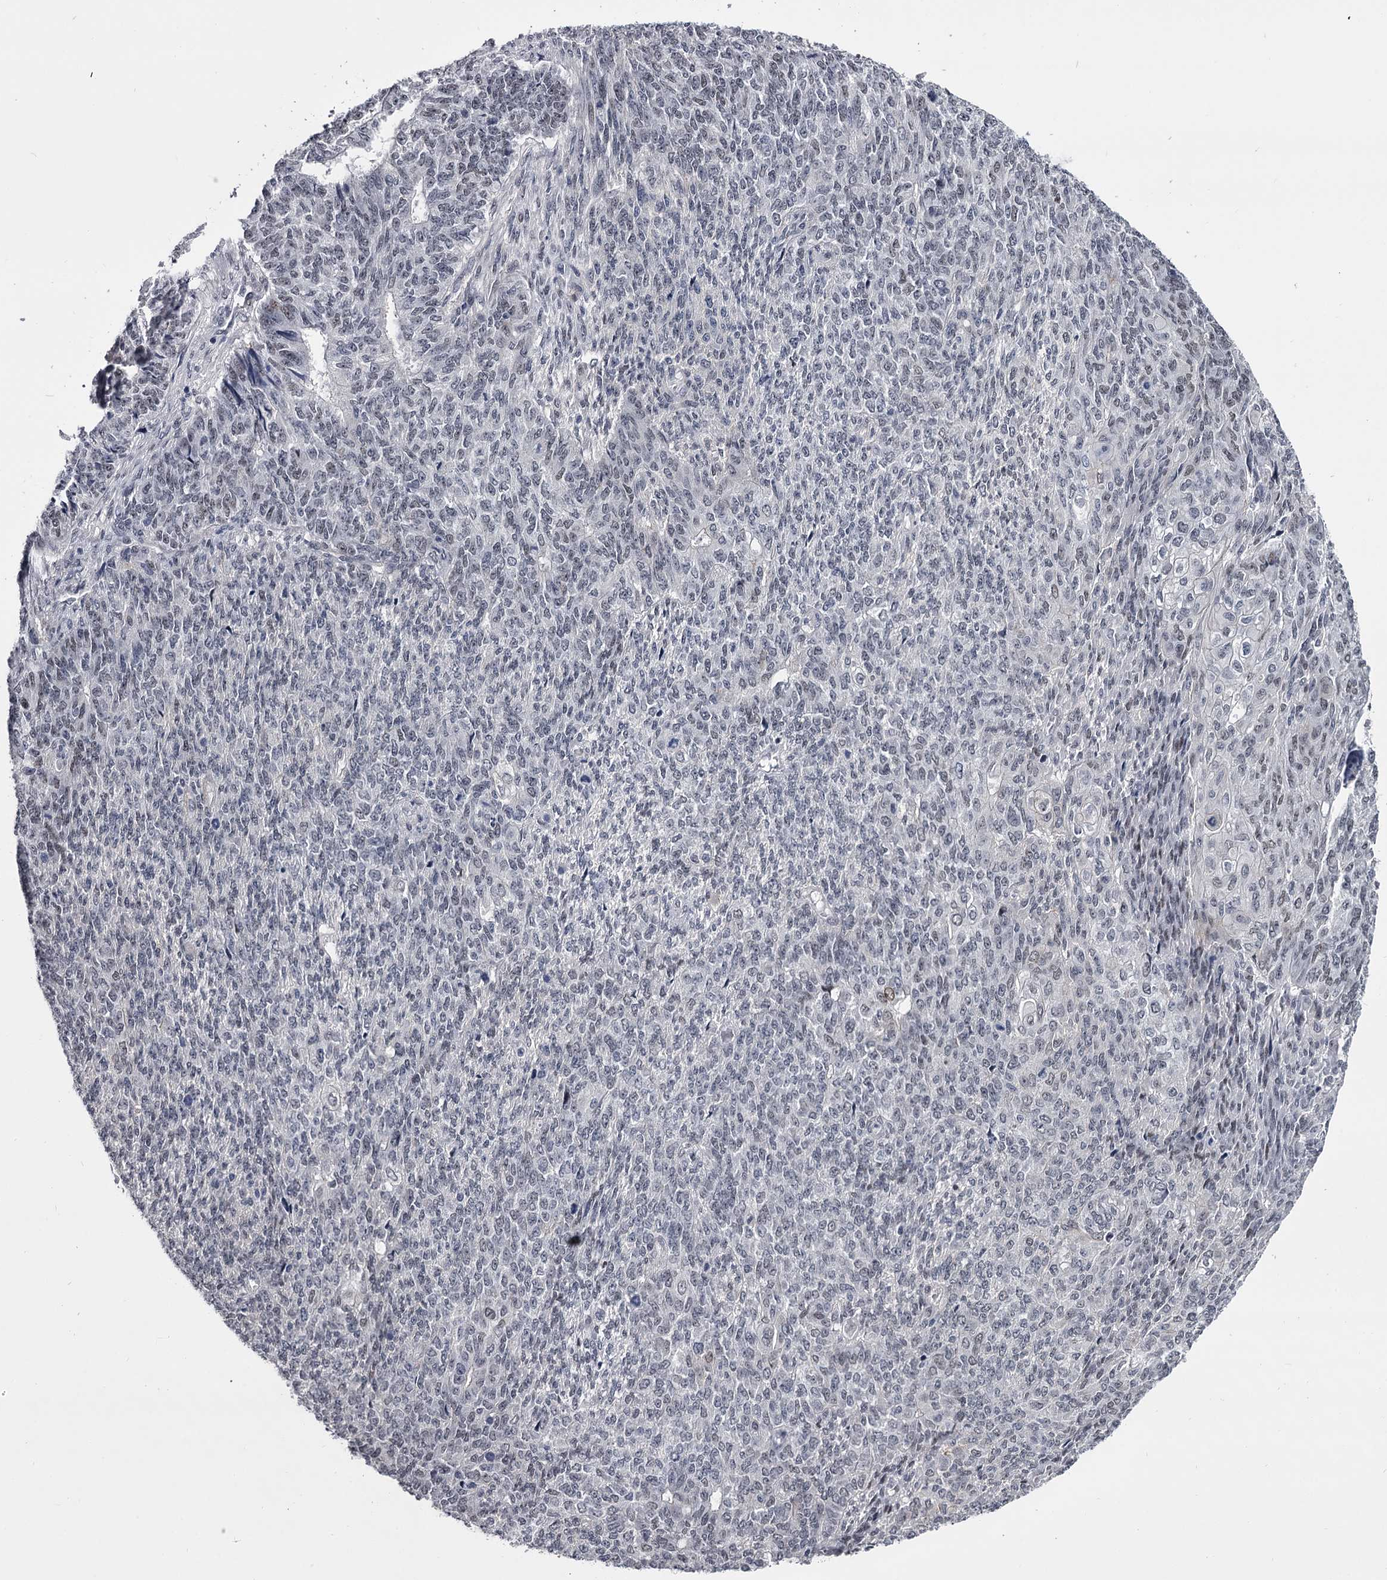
{"staining": {"intensity": "negative", "quantity": "none", "location": "none"}, "tissue": "endometrial cancer", "cell_type": "Tumor cells", "image_type": "cancer", "snomed": [{"axis": "morphology", "description": "Adenocarcinoma, NOS"}, {"axis": "topography", "description": "Endometrium"}], "caption": "Endometrial cancer (adenocarcinoma) was stained to show a protein in brown. There is no significant positivity in tumor cells. (Stains: DAB immunohistochemistry (IHC) with hematoxylin counter stain, Microscopy: brightfield microscopy at high magnification).", "gene": "OVOL2", "patient": {"sex": "female", "age": 32}}